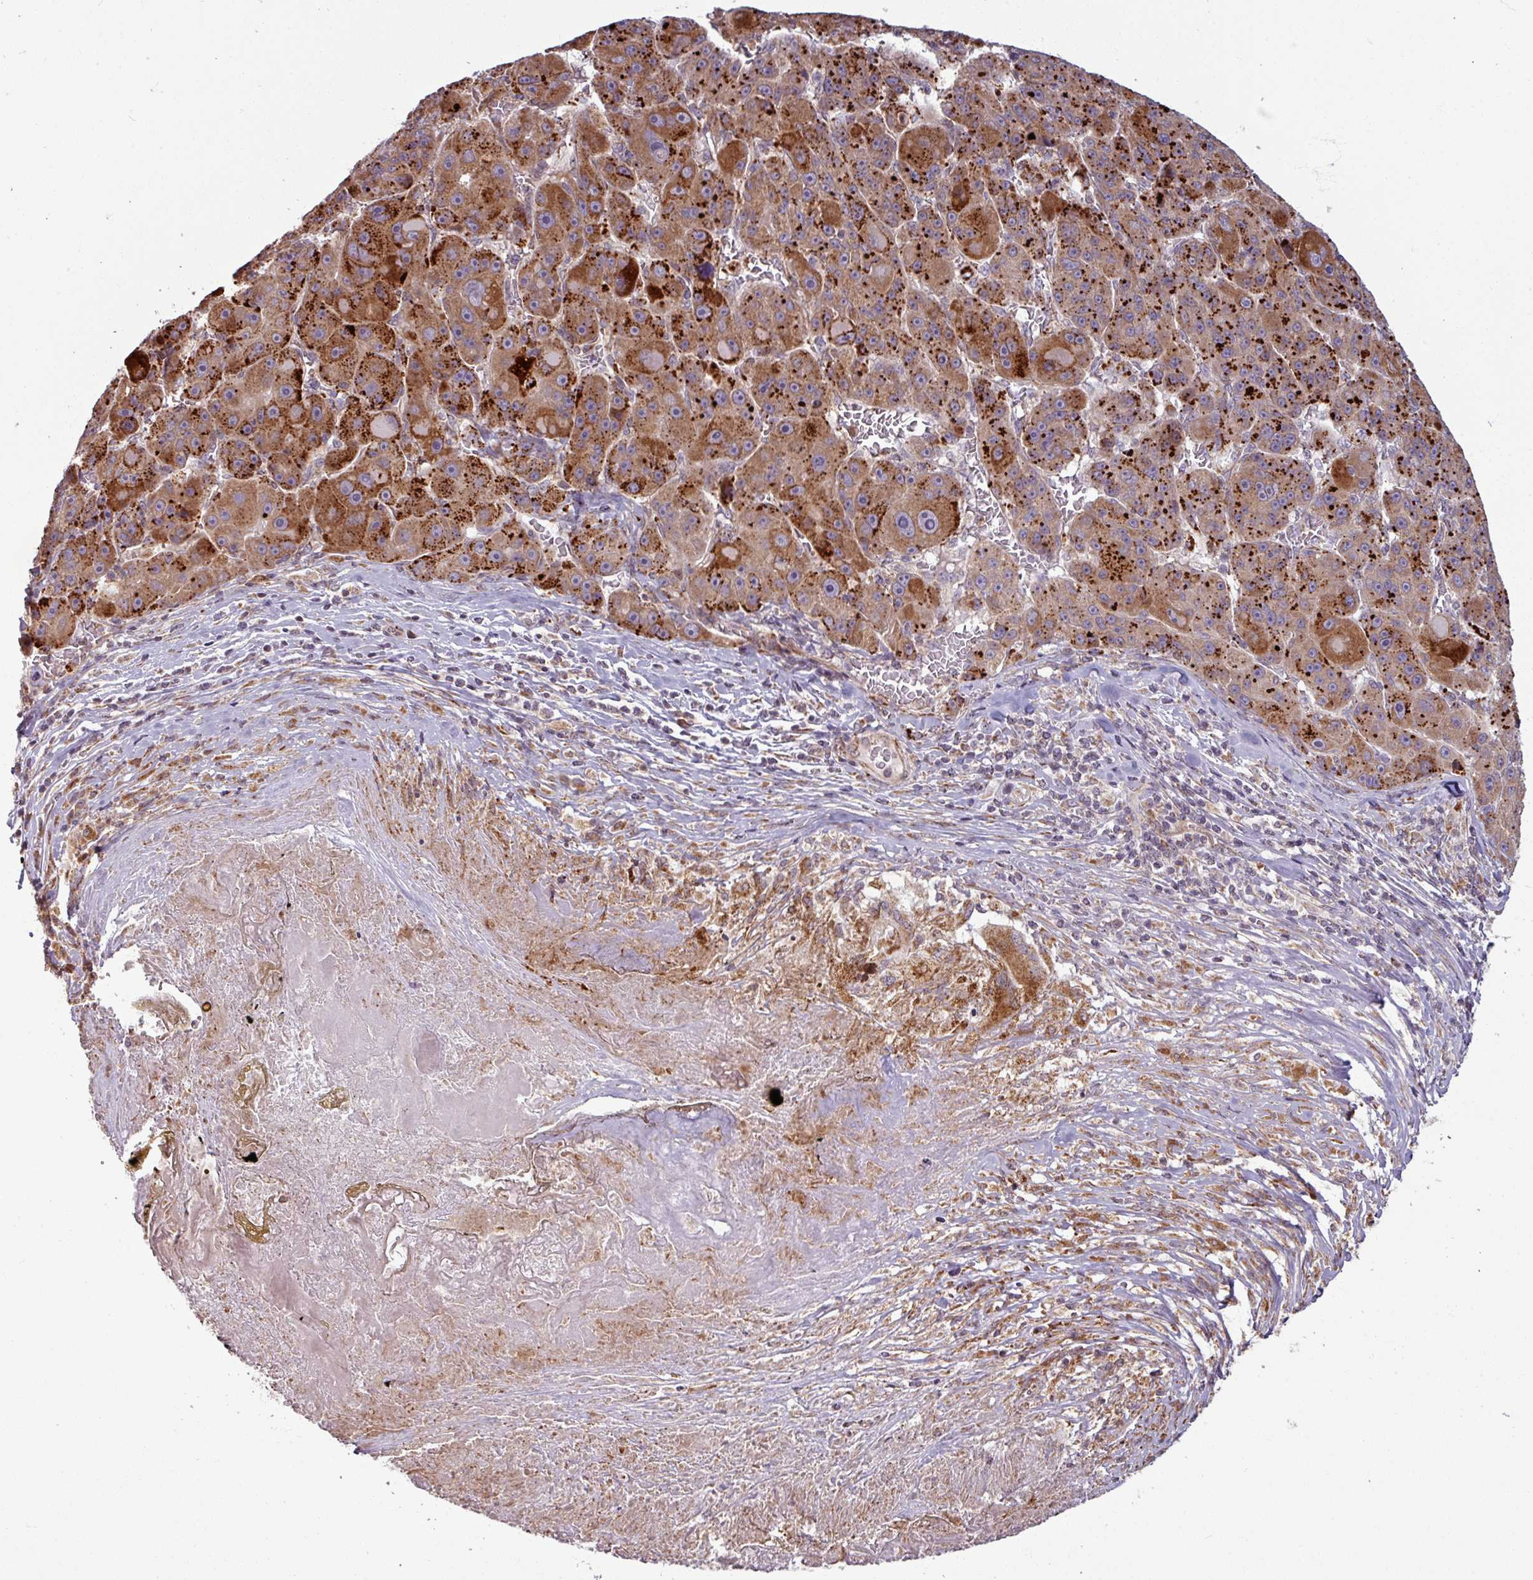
{"staining": {"intensity": "strong", "quantity": ">75%", "location": "cytoplasmic/membranous"}, "tissue": "liver cancer", "cell_type": "Tumor cells", "image_type": "cancer", "snomed": [{"axis": "morphology", "description": "Carcinoma, Hepatocellular, NOS"}, {"axis": "topography", "description": "Liver"}], "caption": "Liver cancer stained with DAB (3,3'-diaminobenzidine) IHC reveals high levels of strong cytoplasmic/membranous positivity in approximately >75% of tumor cells. The staining is performed using DAB brown chromogen to label protein expression. The nuclei are counter-stained blue using hematoxylin.", "gene": "MAGT1", "patient": {"sex": "male", "age": 76}}